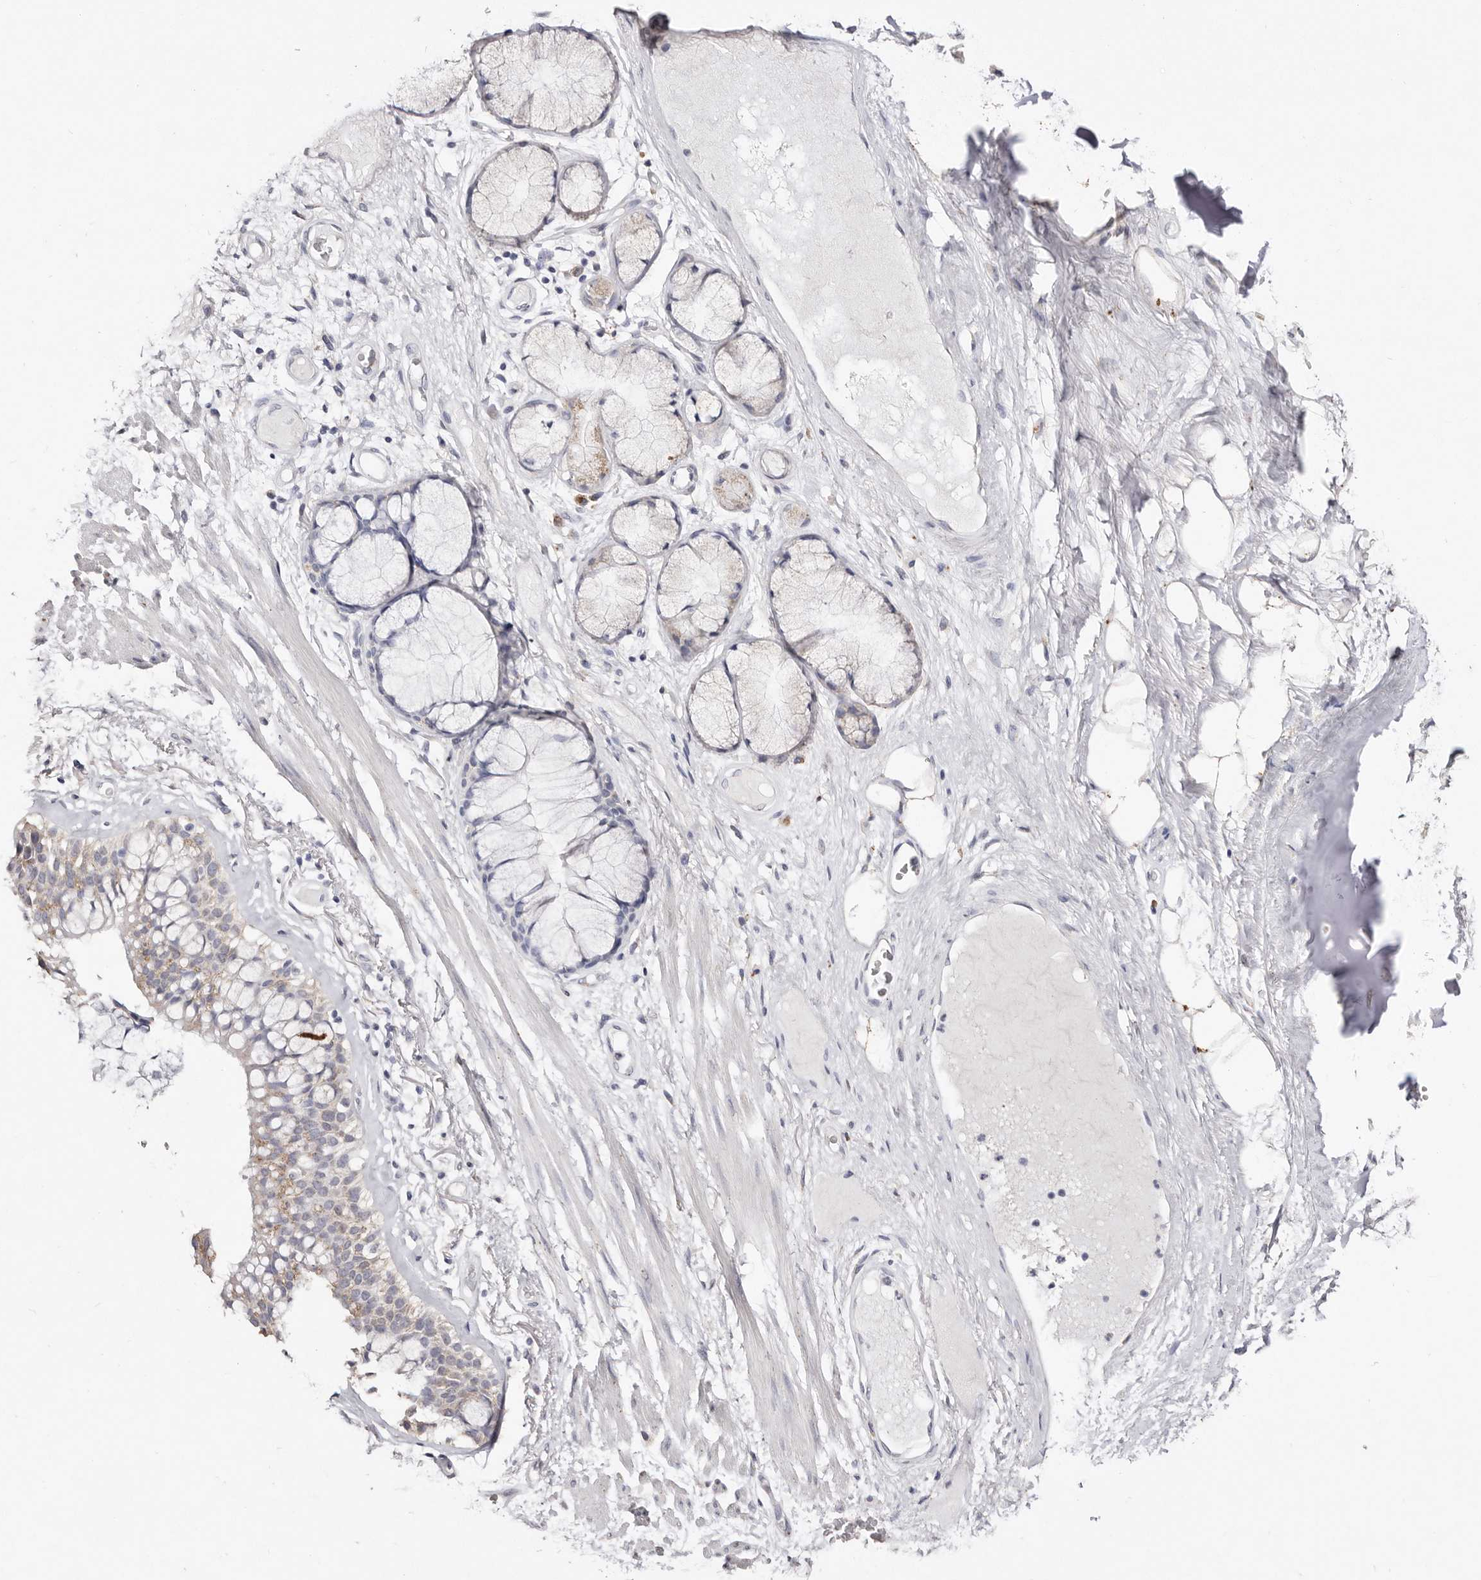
{"staining": {"intensity": "negative", "quantity": "none", "location": "none"}, "tissue": "adipose tissue", "cell_type": "Adipocytes", "image_type": "normal", "snomed": [{"axis": "morphology", "description": "Normal tissue, NOS"}, {"axis": "topography", "description": "Bronchus"}], "caption": "The photomicrograph shows no staining of adipocytes in benign adipose tissue.", "gene": "LGALS7B", "patient": {"sex": "male", "age": 66}}